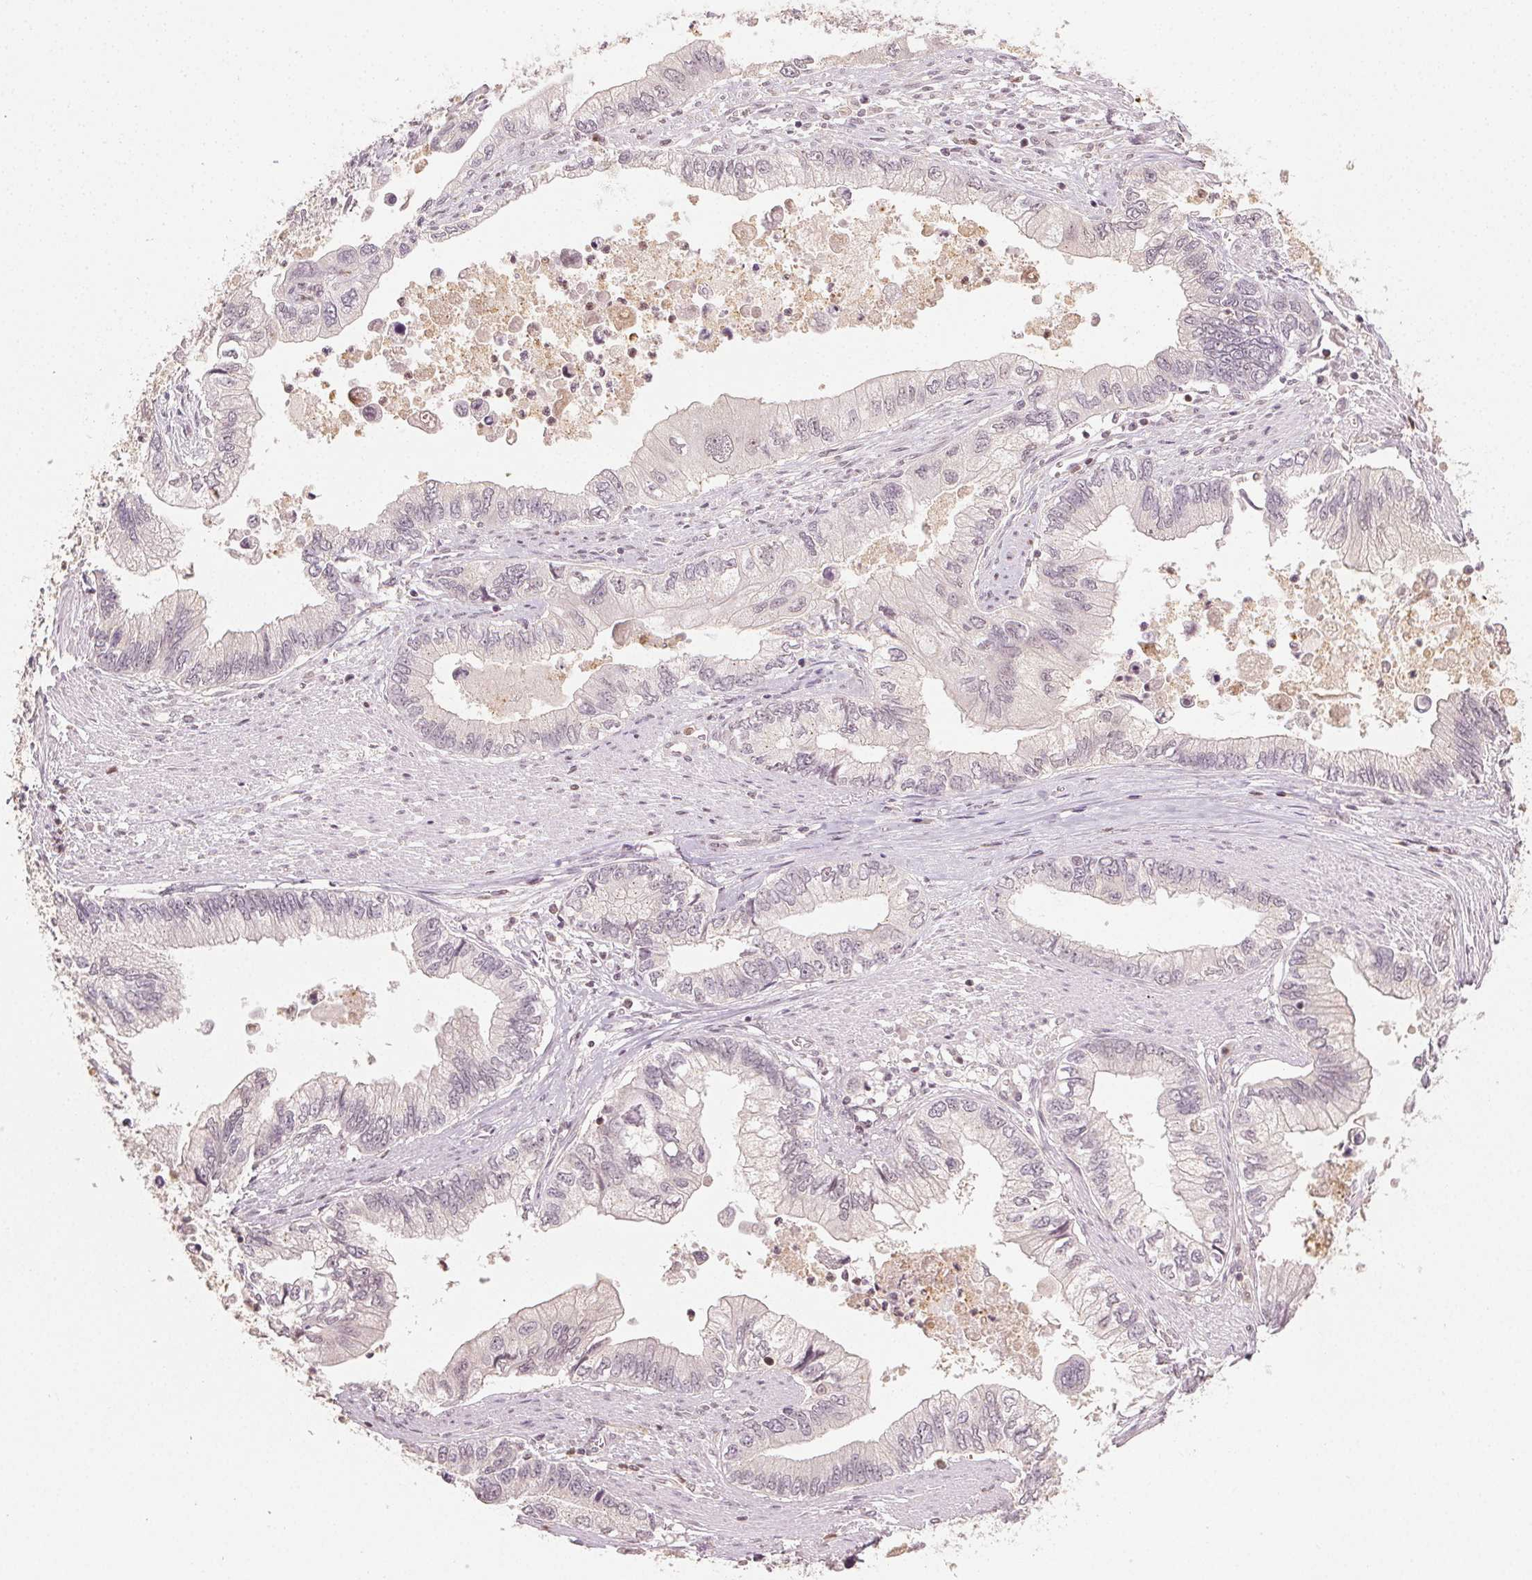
{"staining": {"intensity": "negative", "quantity": "none", "location": "none"}, "tissue": "stomach cancer", "cell_type": "Tumor cells", "image_type": "cancer", "snomed": [{"axis": "morphology", "description": "Adenocarcinoma, NOS"}, {"axis": "topography", "description": "Pancreas"}, {"axis": "topography", "description": "Stomach, upper"}], "caption": "DAB (3,3'-diaminobenzidine) immunohistochemical staining of human adenocarcinoma (stomach) reveals no significant positivity in tumor cells. The staining is performed using DAB (3,3'-diaminobenzidine) brown chromogen with nuclei counter-stained in using hematoxylin.", "gene": "MAPK14", "patient": {"sex": "male", "age": 77}}